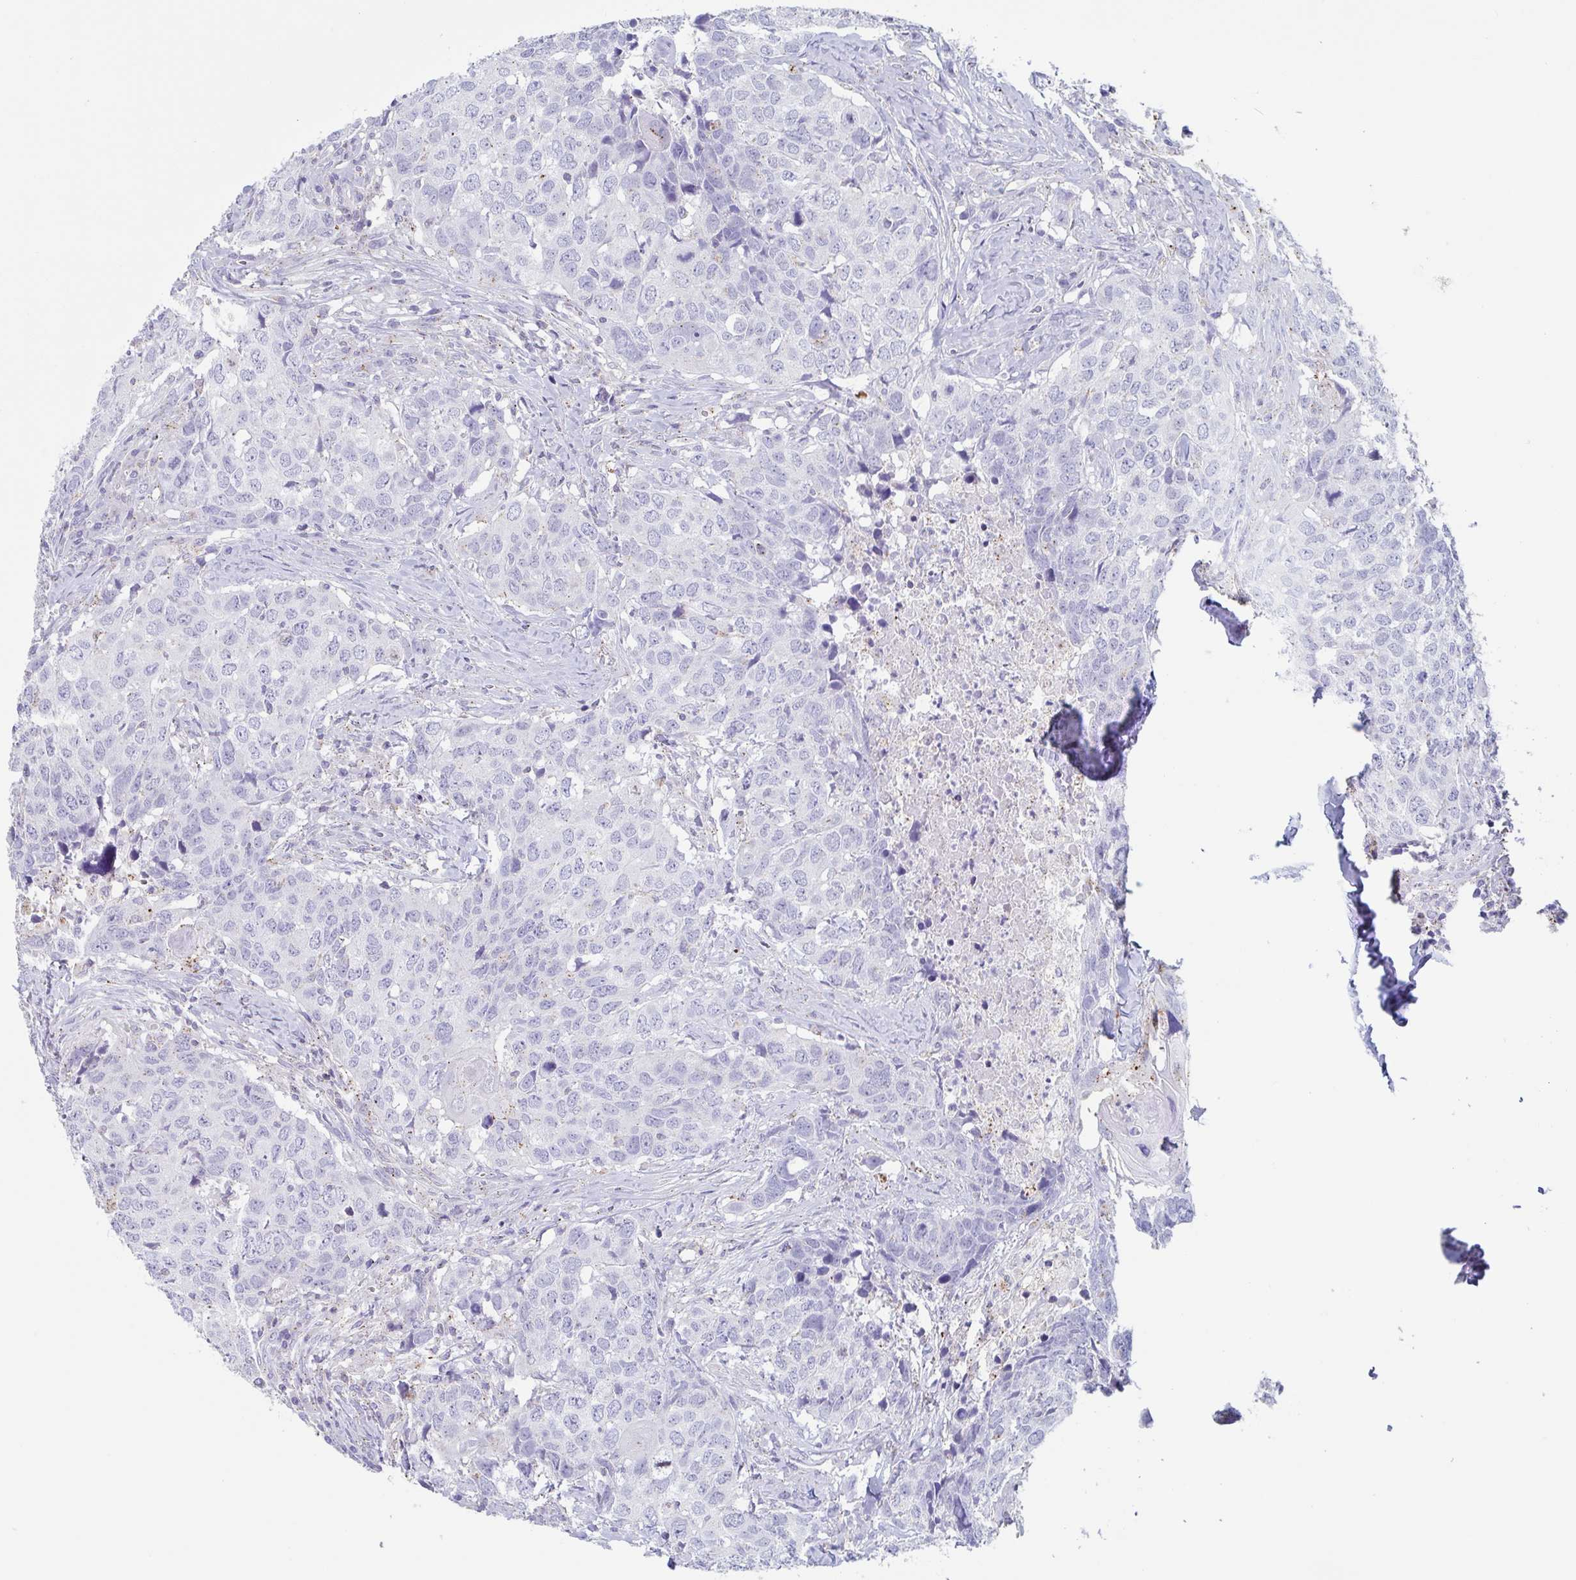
{"staining": {"intensity": "negative", "quantity": "none", "location": "none"}, "tissue": "head and neck cancer", "cell_type": "Tumor cells", "image_type": "cancer", "snomed": [{"axis": "morphology", "description": "Normal tissue, NOS"}, {"axis": "morphology", "description": "Squamous cell carcinoma, NOS"}, {"axis": "topography", "description": "Skeletal muscle"}, {"axis": "topography", "description": "Vascular tissue"}, {"axis": "topography", "description": "Peripheral nerve tissue"}, {"axis": "topography", "description": "Head-Neck"}], "caption": "The immunohistochemistry histopathology image has no significant staining in tumor cells of squamous cell carcinoma (head and neck) tissue.", "gene": "CHMP5", "patient": {"sex": "male", "age": 66}}